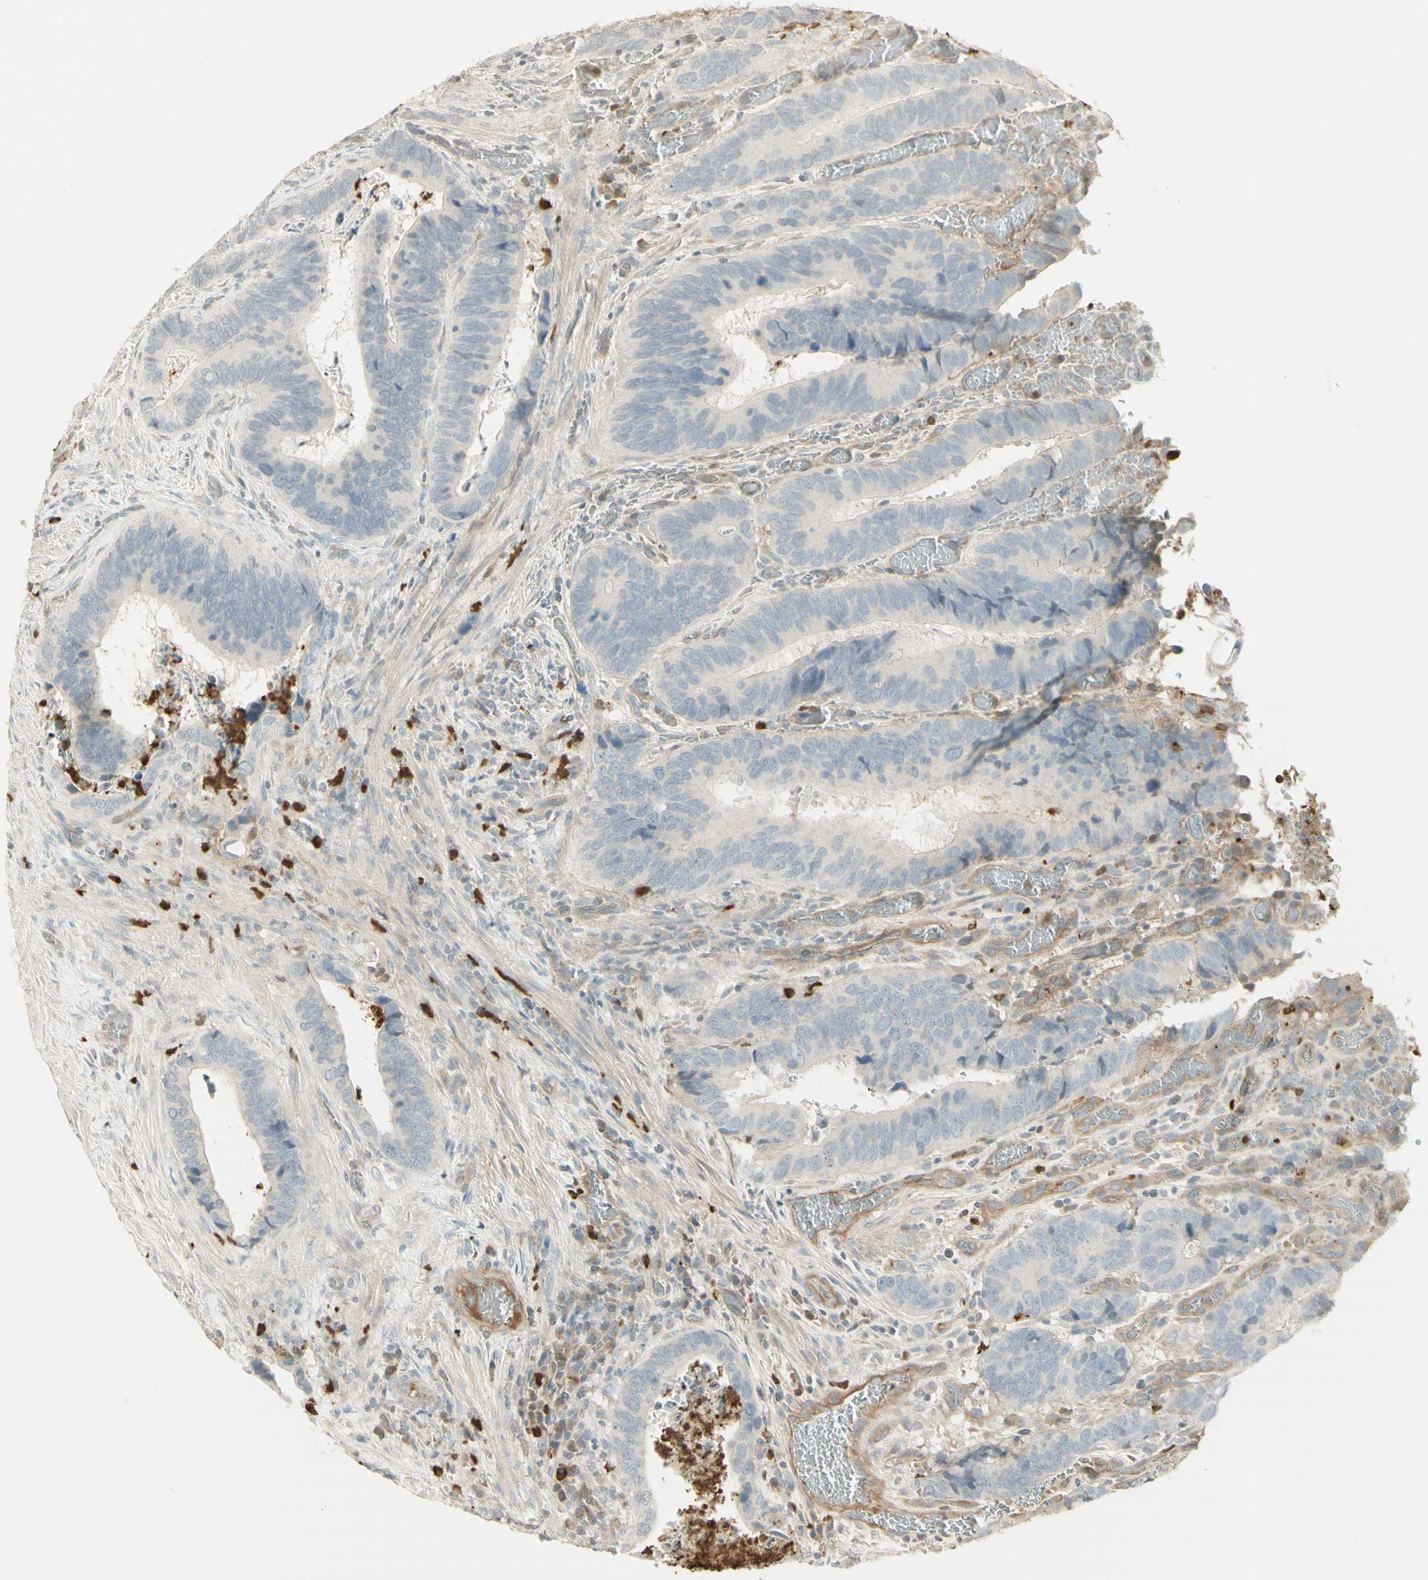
{"staining": {"intensity": "negative", "quantity": "none", "location": "none"}, "tissue": "colorectal cancer", "cell_type": "Tumor cells", "image_type": "cancer", "snomed": [{"axis": "morphology", "description": "Adenocarcinoma, NOS"}, {"axis": "topography", "description": "Colon"}], "caption": "A micrograph of colorectal adenocarcinoma stained for a protein reveals no brown staining in tumor cells.", "gene": "NID1", "patient": {"sex": "male", "age": 72}}